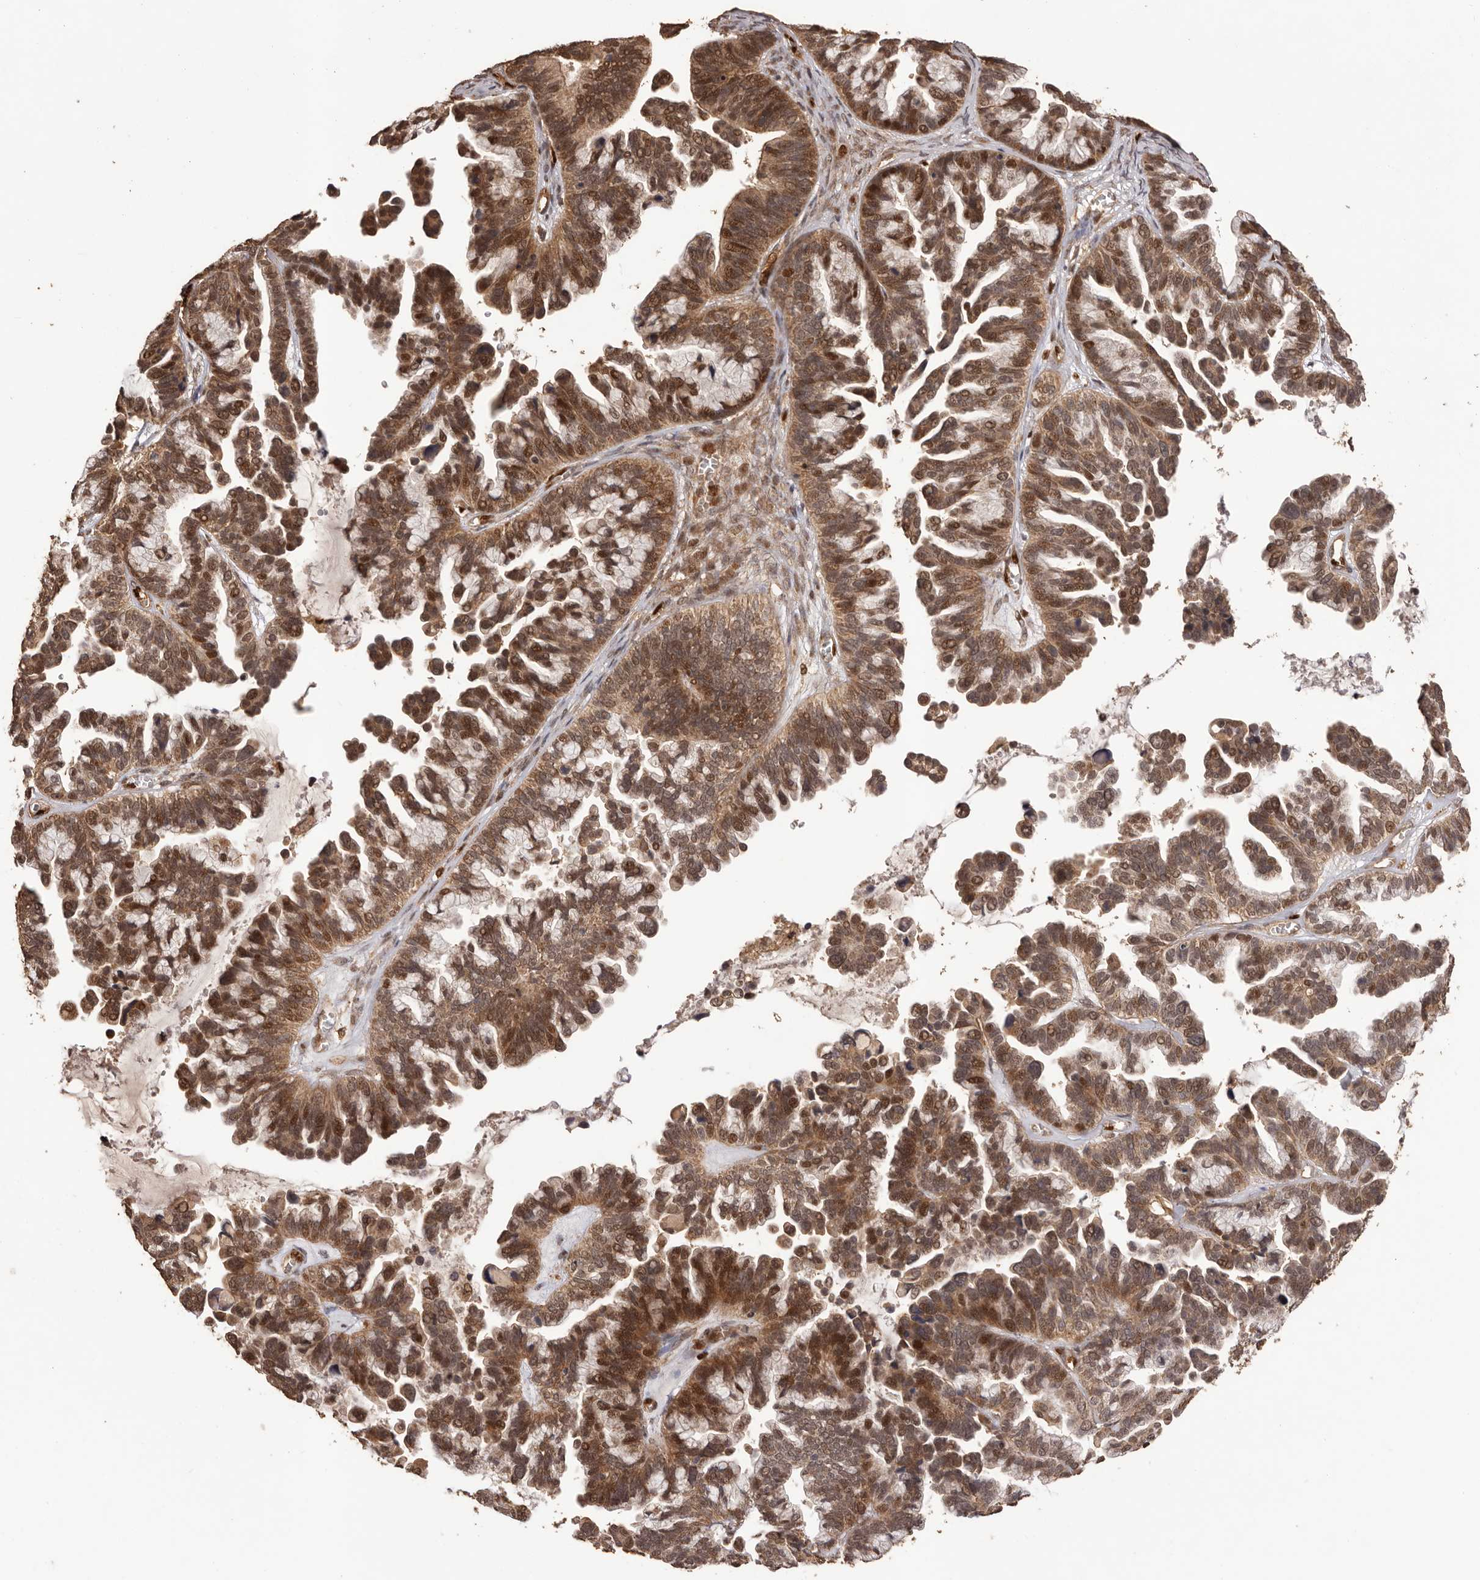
{"staining": {"intensity": "moderate", "quantity": ">75%", "location": "cytoplasmic/membranous,nuclear"}, "tissue": "ovarian cancer", "cell_type": "Tumor cells", "image_type": "cancer", "snomed": [{"axis": "morphology", "description": "Cystadenocarcinoma, serous, NOS"}, {"axis": "topography", "description": "Ovary"}], "caption": "Tumor cells exhibit medium levels of moderate cytoplasmic/membranous and nuclear staining in approximately >75% of cells in human serous cystadenocarcinoma (ovarian). The staining was performed using DAB to visualize the protein expression in brown, while the nuclei were stained in blue with hematoxylin (Magnification: 20x).", "gene": "UBR2", "patient": {"sex": "female", "age": 56}}